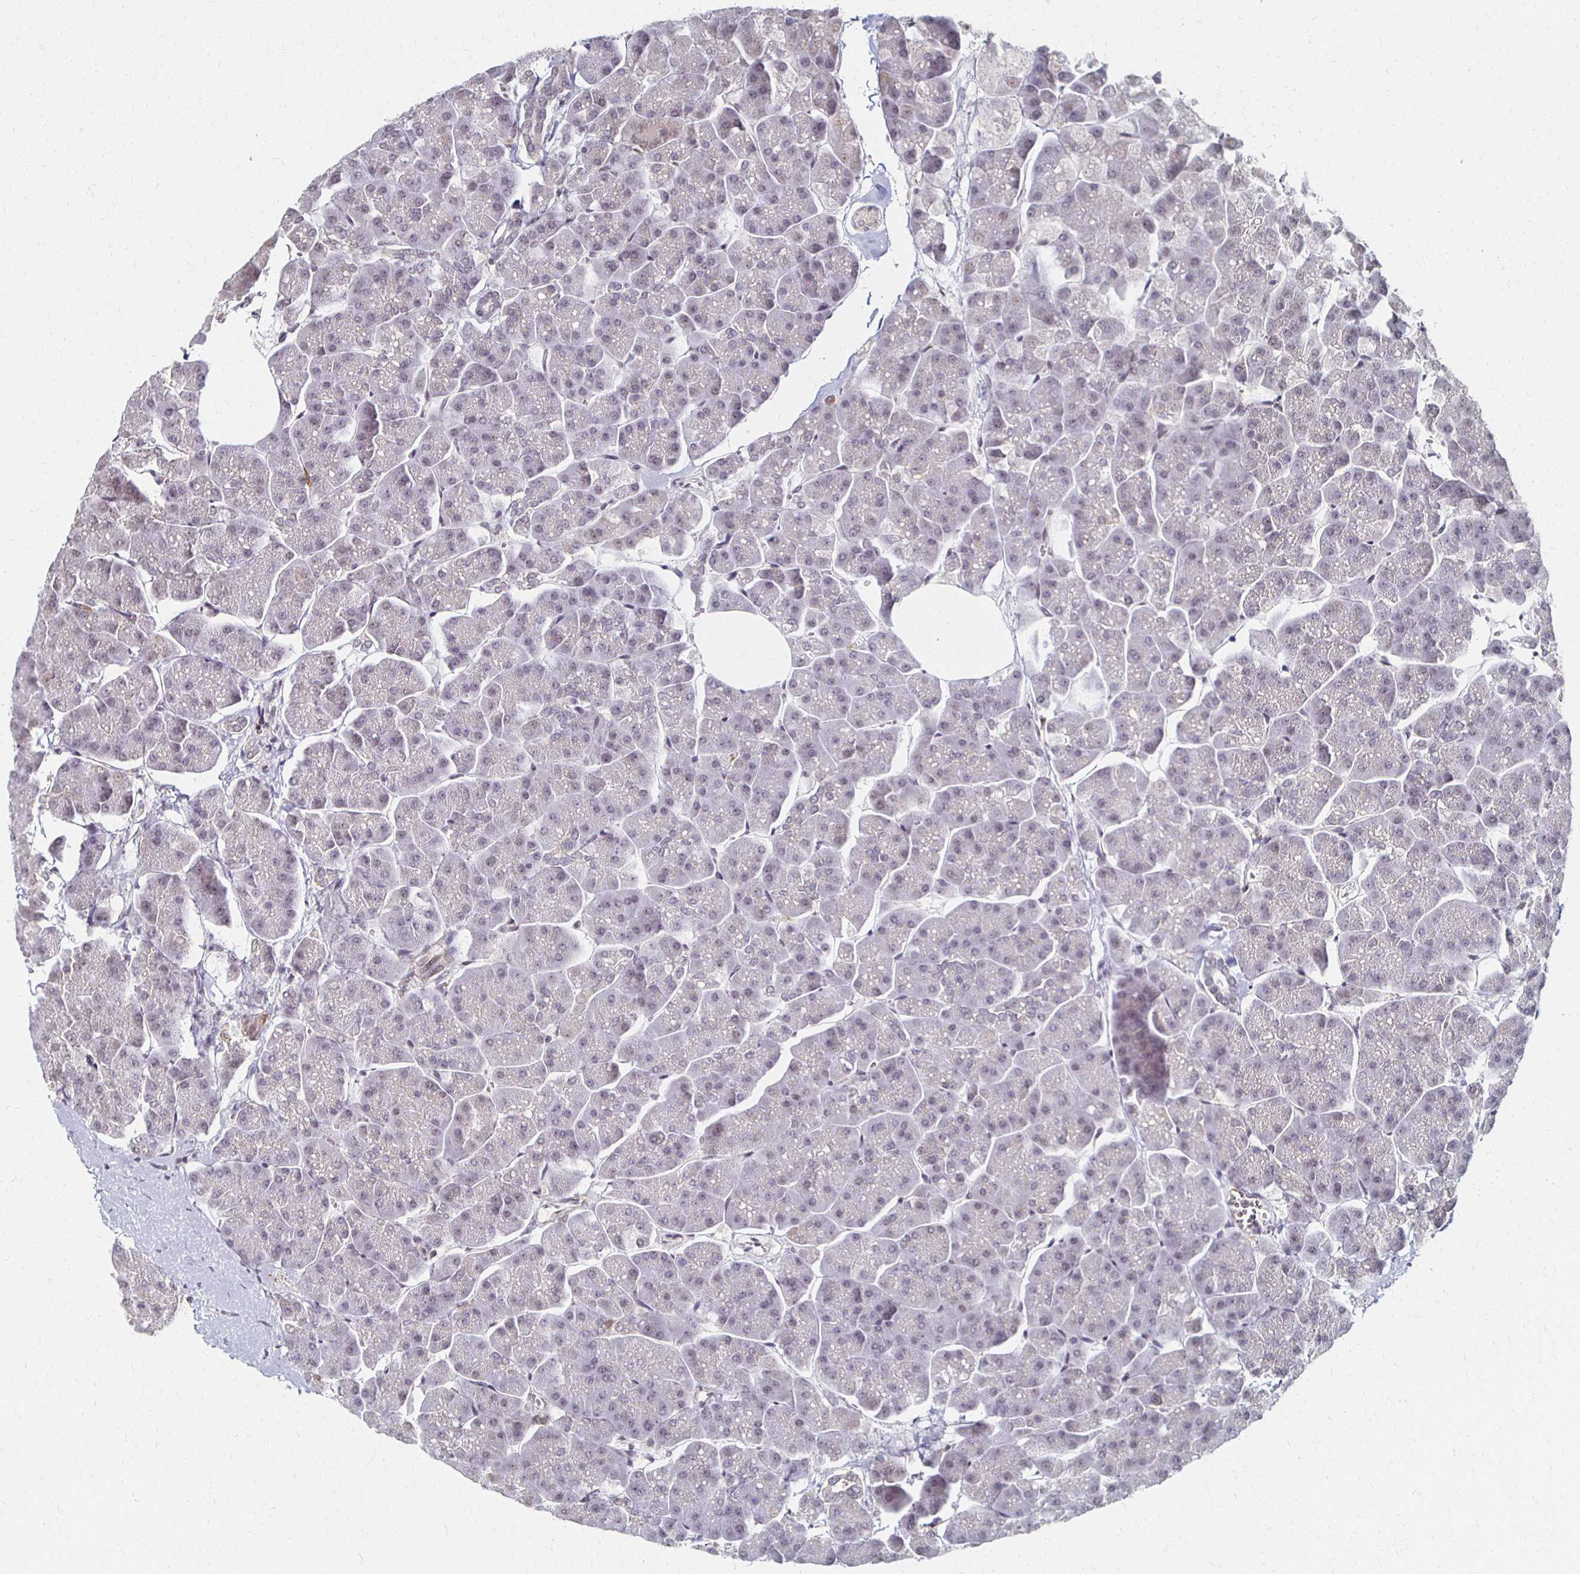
{"staining": {"intensity": "negative", "quantity": "none", "location": "none"}, "tissue": "pancreas", "cell_type": "Exocrine glandular cells", "image_type": "normal", "snomed": [{"axis": "morphology", "description": "Normal tissue, NOS"}, {"axis": "topography", "description": "Pancreas"}, {"axis": "topography", "description": "Peripheral nerve tissue"}], "caption": "Immunohistochemistry histopathology image of unremarkable pancreas stained for a protein (brown), which shows no staining in exocrine glandular cells. The staining was performed using DAB to visualize the protein expression in brown, while the nuclei were stained in blue with hematoxylin (Magnification: 20x).", "gene": "DAB1", "patient": {"sex": "male", "age": 54}}